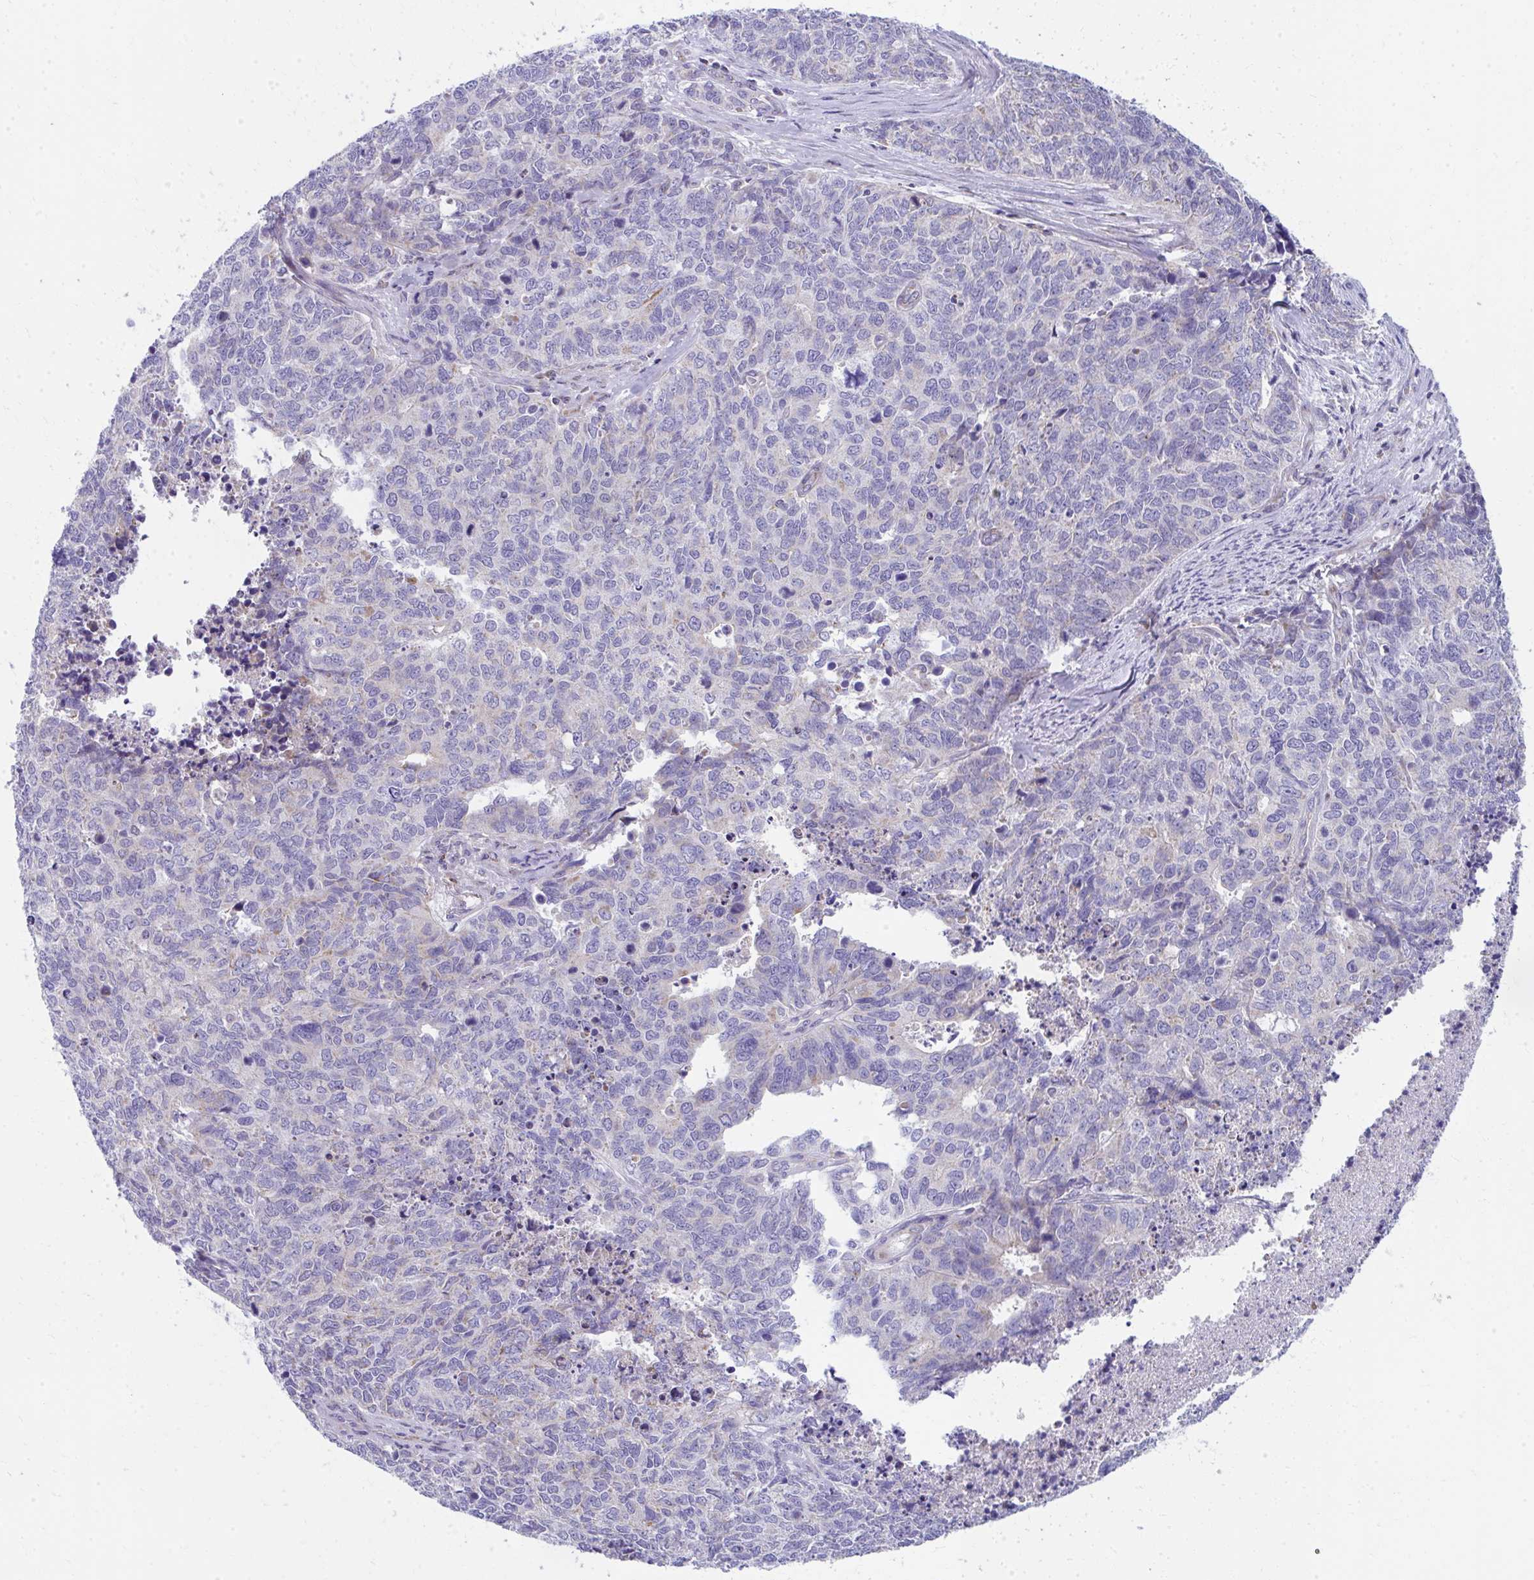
{"staining": {"intensity": "negative", "quantity": "none", "location": "none"}, "tissue": "cervical cancer", "cell_type": "Tumor cells", "image_type": "cancer", "snomed": [{"axis": "morphology", "description": "Adenocarcinoma, NOS"}, {"axis": "topography", "description": "Cervix"}], "caption": "A histopathology image of human cervical adenocarcinoma is negative for staining in tumor cells.", "gene": "IL37", "patient": {"sex": "female", "age": 63}}